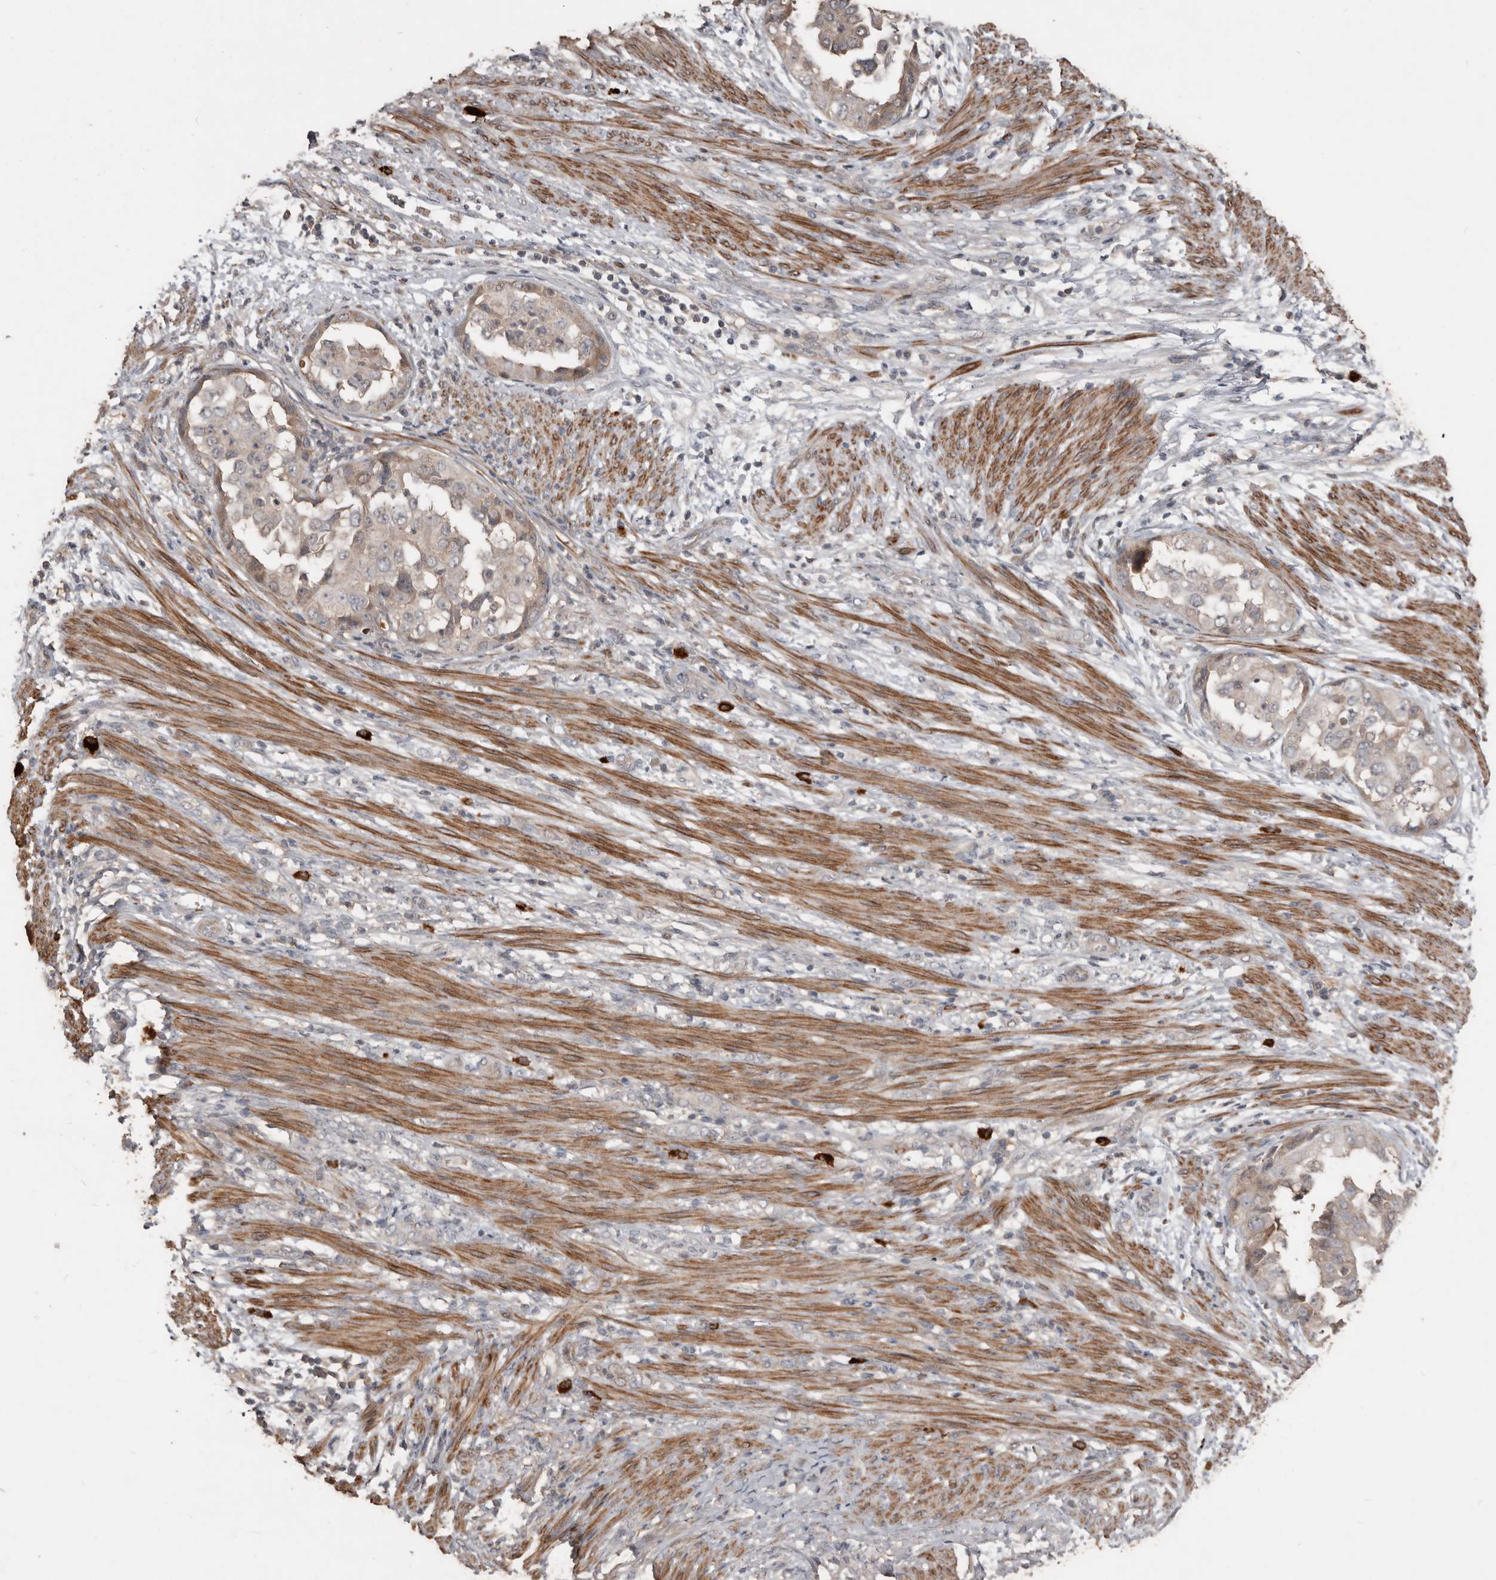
{"staining": {"intensity": "weak", "quantity": "<25%", "location": "cytoplasmic/membranous"}, "tissue": "endometrial cancer", "cell_type": "Tumor cells", "image_type": "cancer", "snomed": [{"axis": "morphology", "description": "Adenocarcinoma, NOS"}, {"axis": "topography", "description": "Endometrium"}], "caption": "There is no significant staining in tumor cells of endometrial adenocarcinoma.", "gene": "BAMBI", "patient": {"sex": "female", "age": 85}}